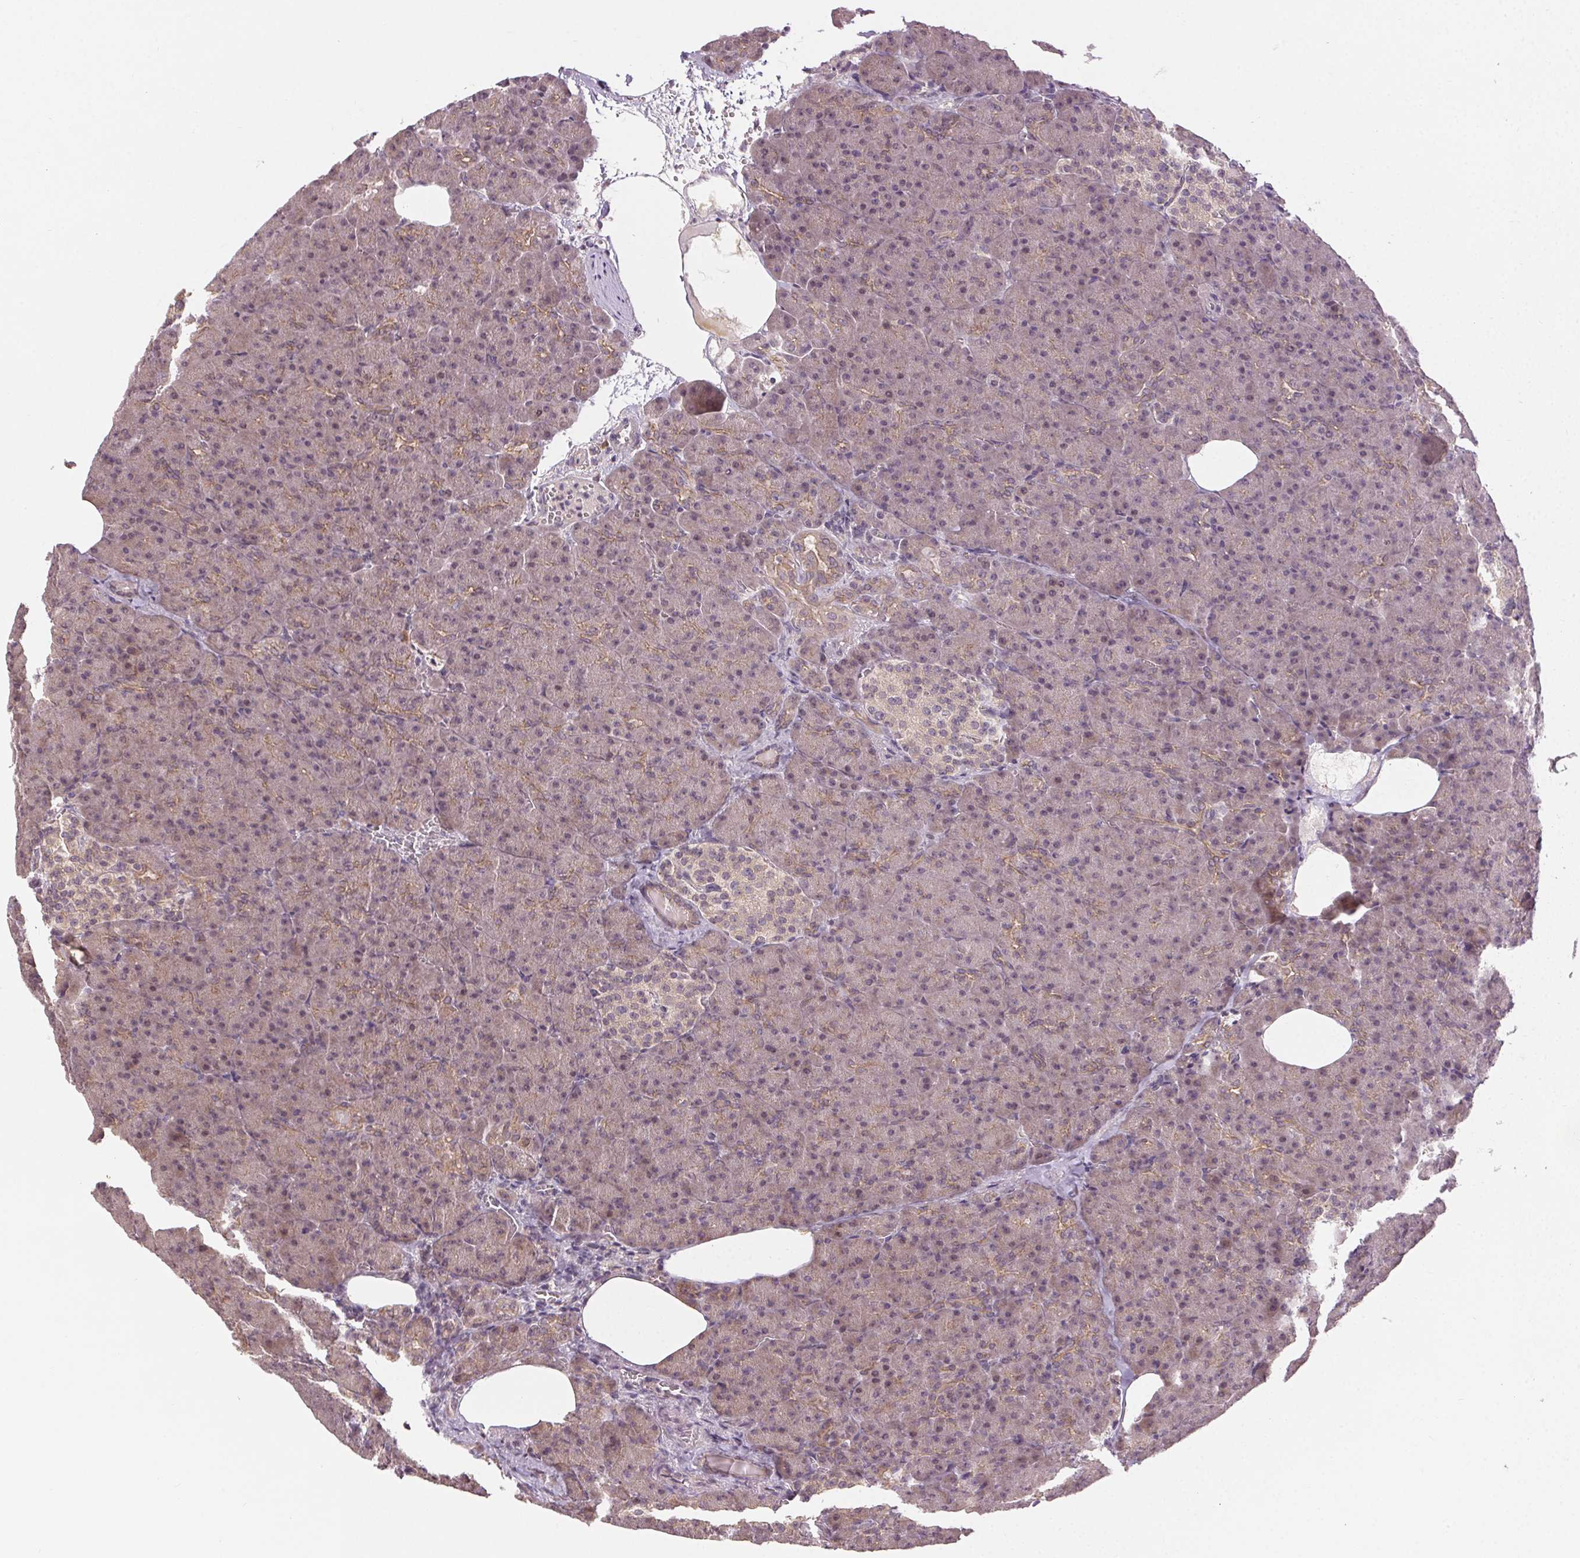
{"staining": {"intensity": "weak", "quantity": "25%-75%", "location": "cytoplasmic/membranous"}, "tissue": "pancreas", "cell_type": "Exocrine glandular cells", "image_type": "normal", "snomed": [{"axis": "morphology", "description": "Normal tissue, NOS"}, {"axis": "topography", "description": "Pancreas"}], "caption": "Normal pancreas shows weak cytoplasmic/membranous positivity in about 25%-75% of exocrine glandular cells Immunohistochemistry (ihc) stains the protein in brown and the nuclei are stained blue..", "gene": "ATP1B3", "patient": {"sex": "female", "age": 74}}